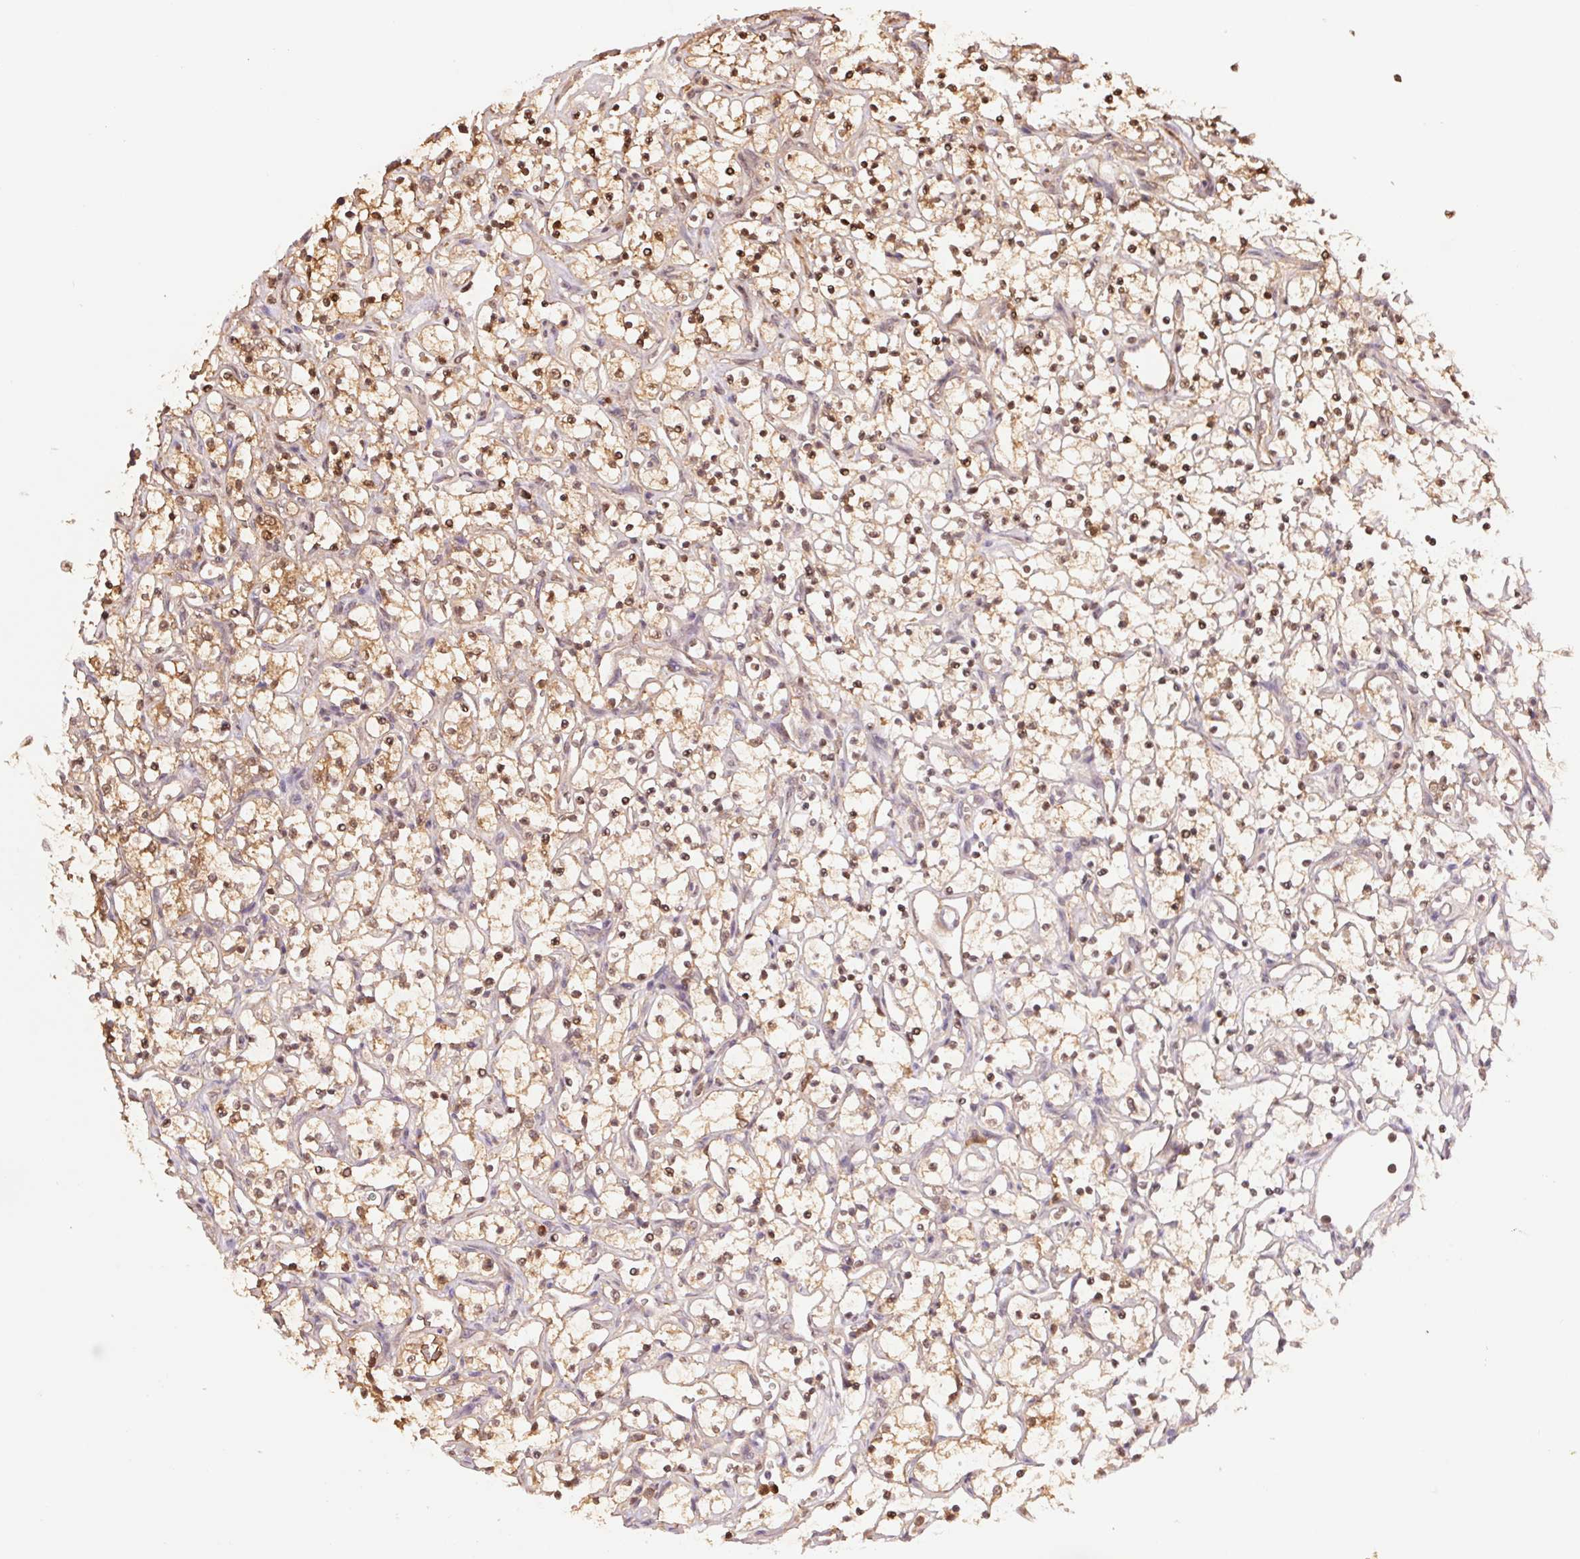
{"staining": {"intensity": "moderate", "quantity": "25%-75%", "location": "cytoplasmic/membranous,nuclear"}, "tissue": "renal cancer", "cell_type": "Tumor cells", "image_type": "cancer", "snomed": [{"axis": "morphology", "description": "Adenocarcinoma, NOS"}, {"axis": "topography", "description": "Kidney"}], "caption": "Approximately 25%-75% of tumor cells in renal cancer reveal moderate cytoplasmic/membranous and nuclear protein expression as visualized by brown immunohistochemical staining.", "gene": "CDC123", "patient": {"sex": "female", "age": 69}}